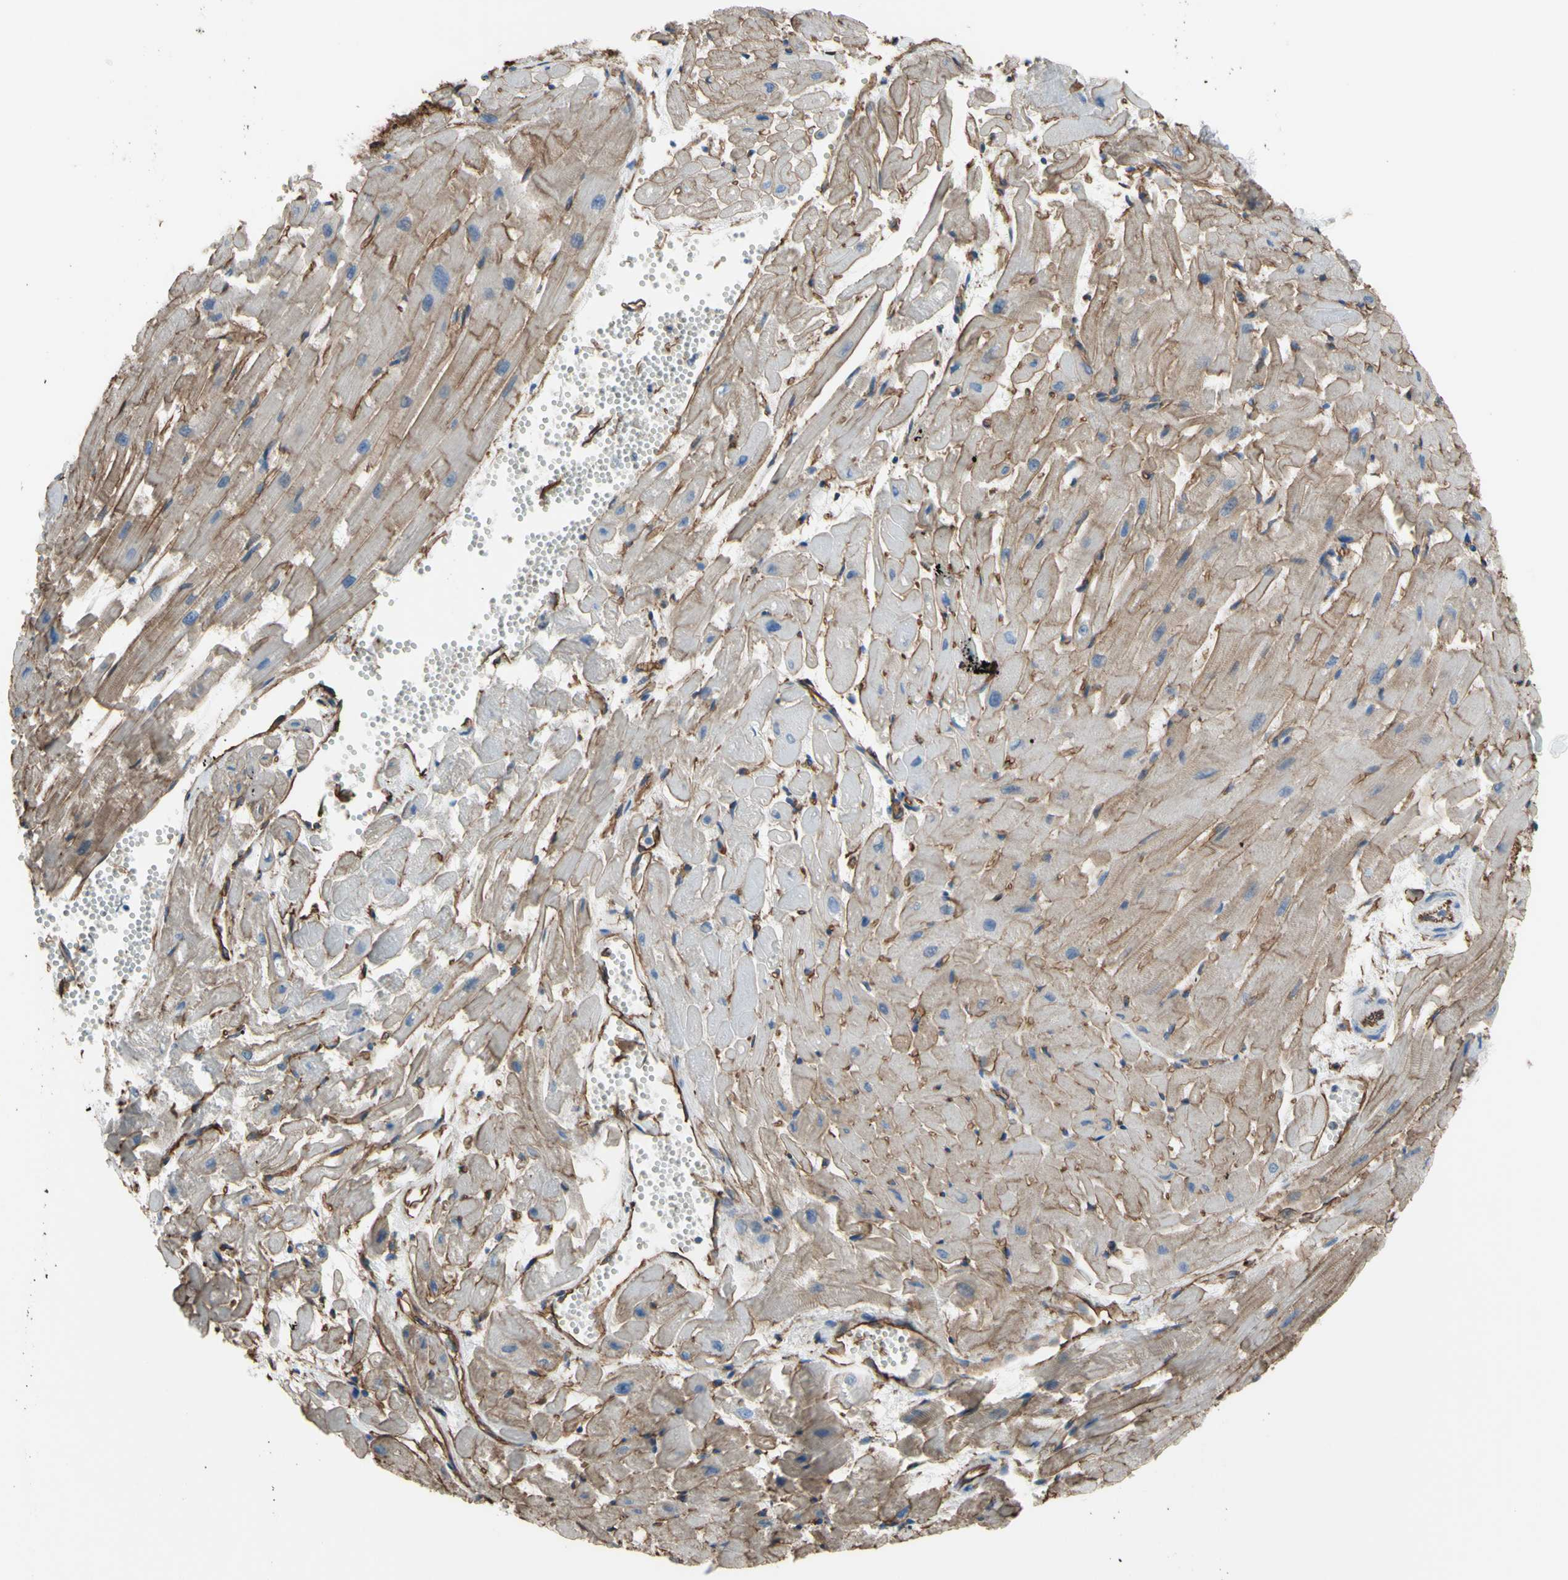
{"staining": {"intensity": "moderate", "quantity": ">75%", "location": "cytoplasmic/membranous"}, "tissue": "heart muscle", "cell_type": "Cardiomyocytes", "image_type": "normal", "snomed": [{"axis": "morphology", "description": "Normal tissue, NOS"}, {"axis": "topography", "description": "Heart"}], "caption": "This micrograph displays benign heart muscle stained with immunohistochemistry to label a protein in brown. The cytoplasmic/membranous of cardiomyocytes show moderate positivity for the protein. Nuclei are counter-stained blue.", "gene": "TPBG", "patient": {"sex": "female", "age": 19}}